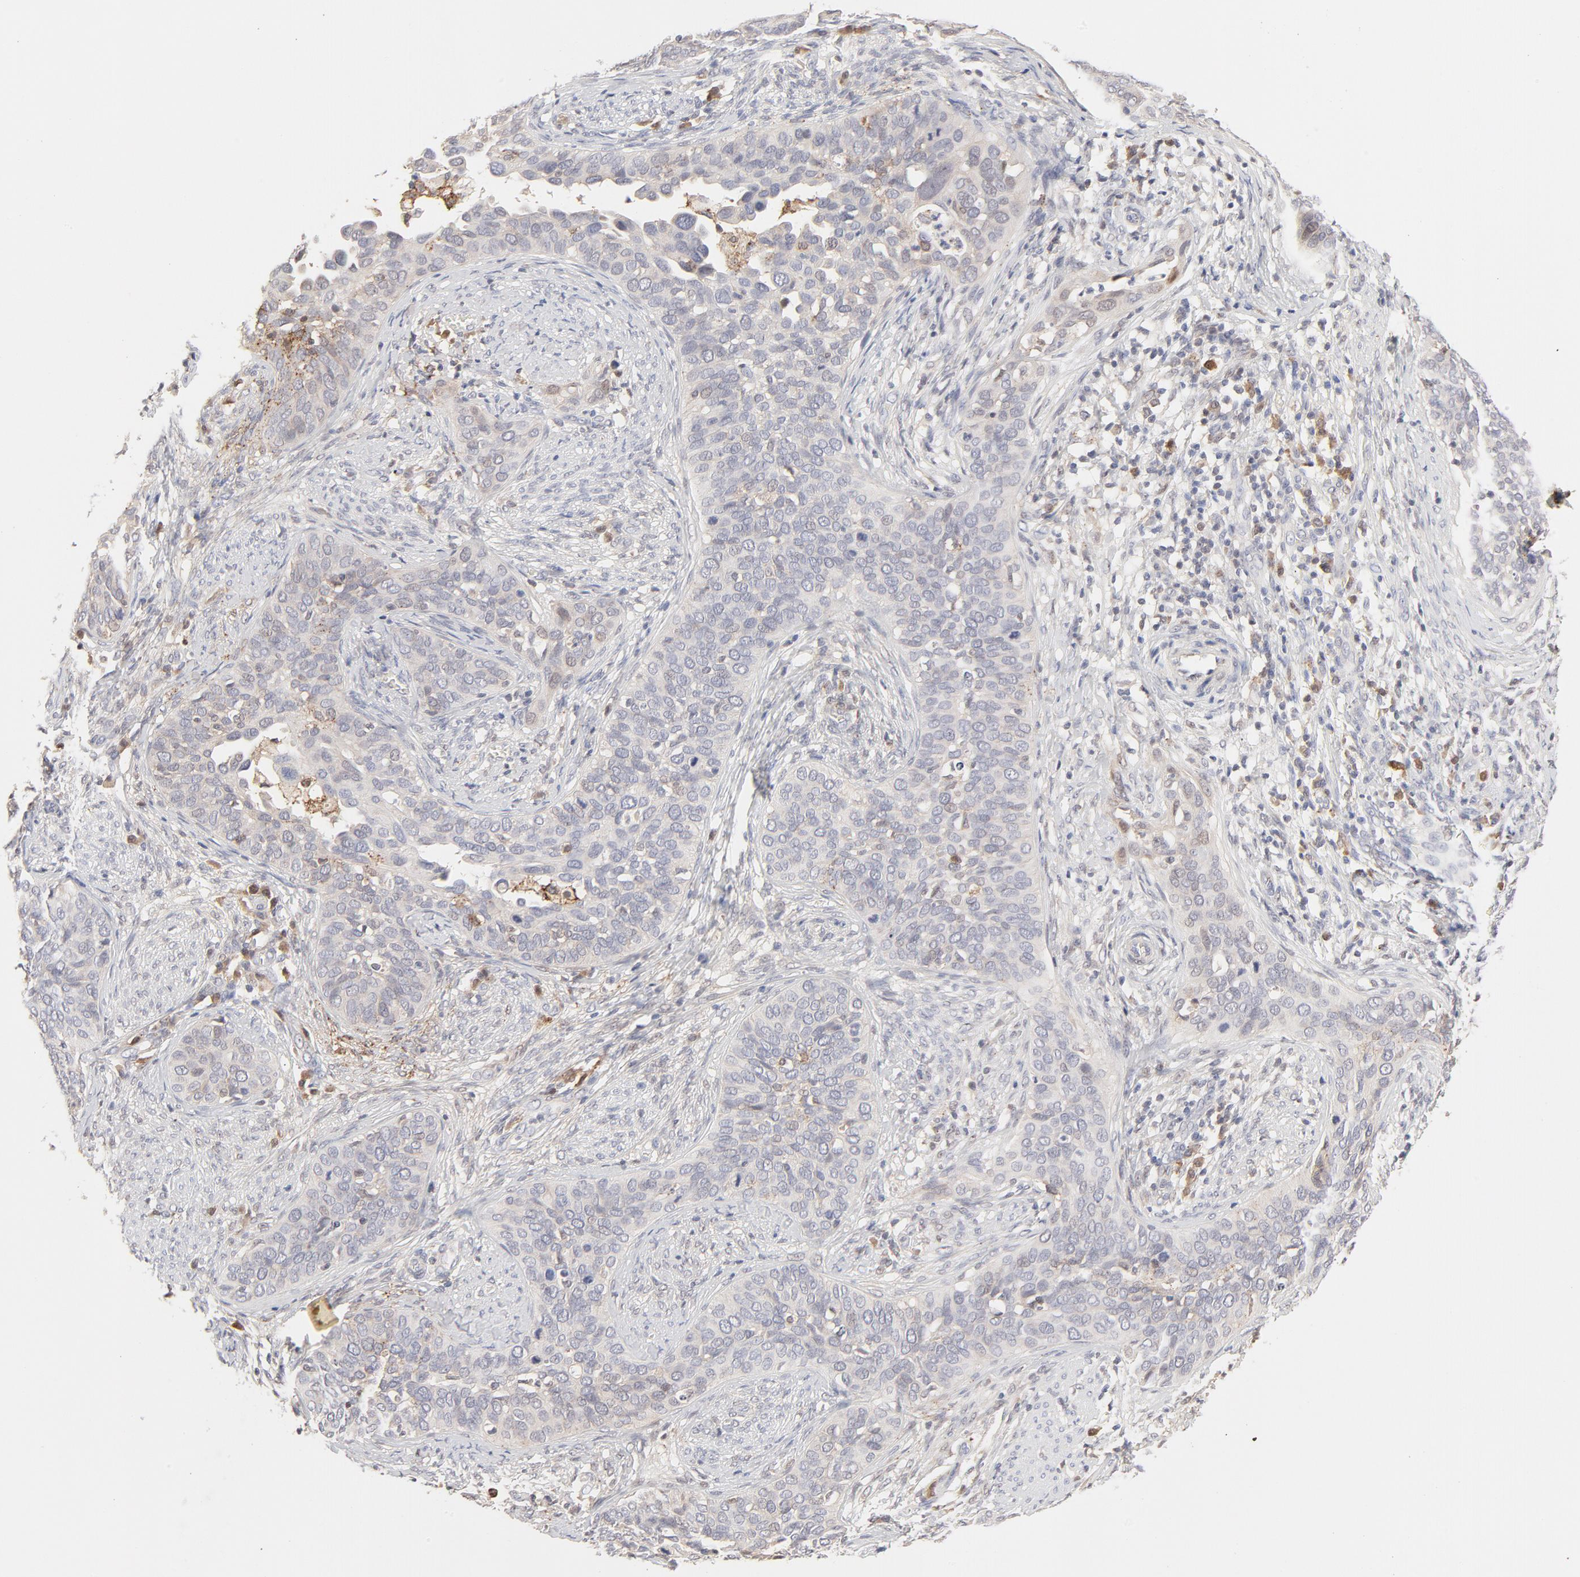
{"staining": {"intensity": "negative", "quantity": "none", "location": "none"}, "tissue": "cervical cancer", "cell_type": "Tumor cells", "image_type": "cancer", "snomed": [{"axis": "morphology", "description": "Squamous cell carcinoma, NOS"}, {"axis": "topography", "description": "Cervix"}], "caption": "Image shows no significant protein staining in tumor cells of cervical squamous cell carcinoma.", "gene": "CDK6", "patient": {"sex": "female", "age": 31}}